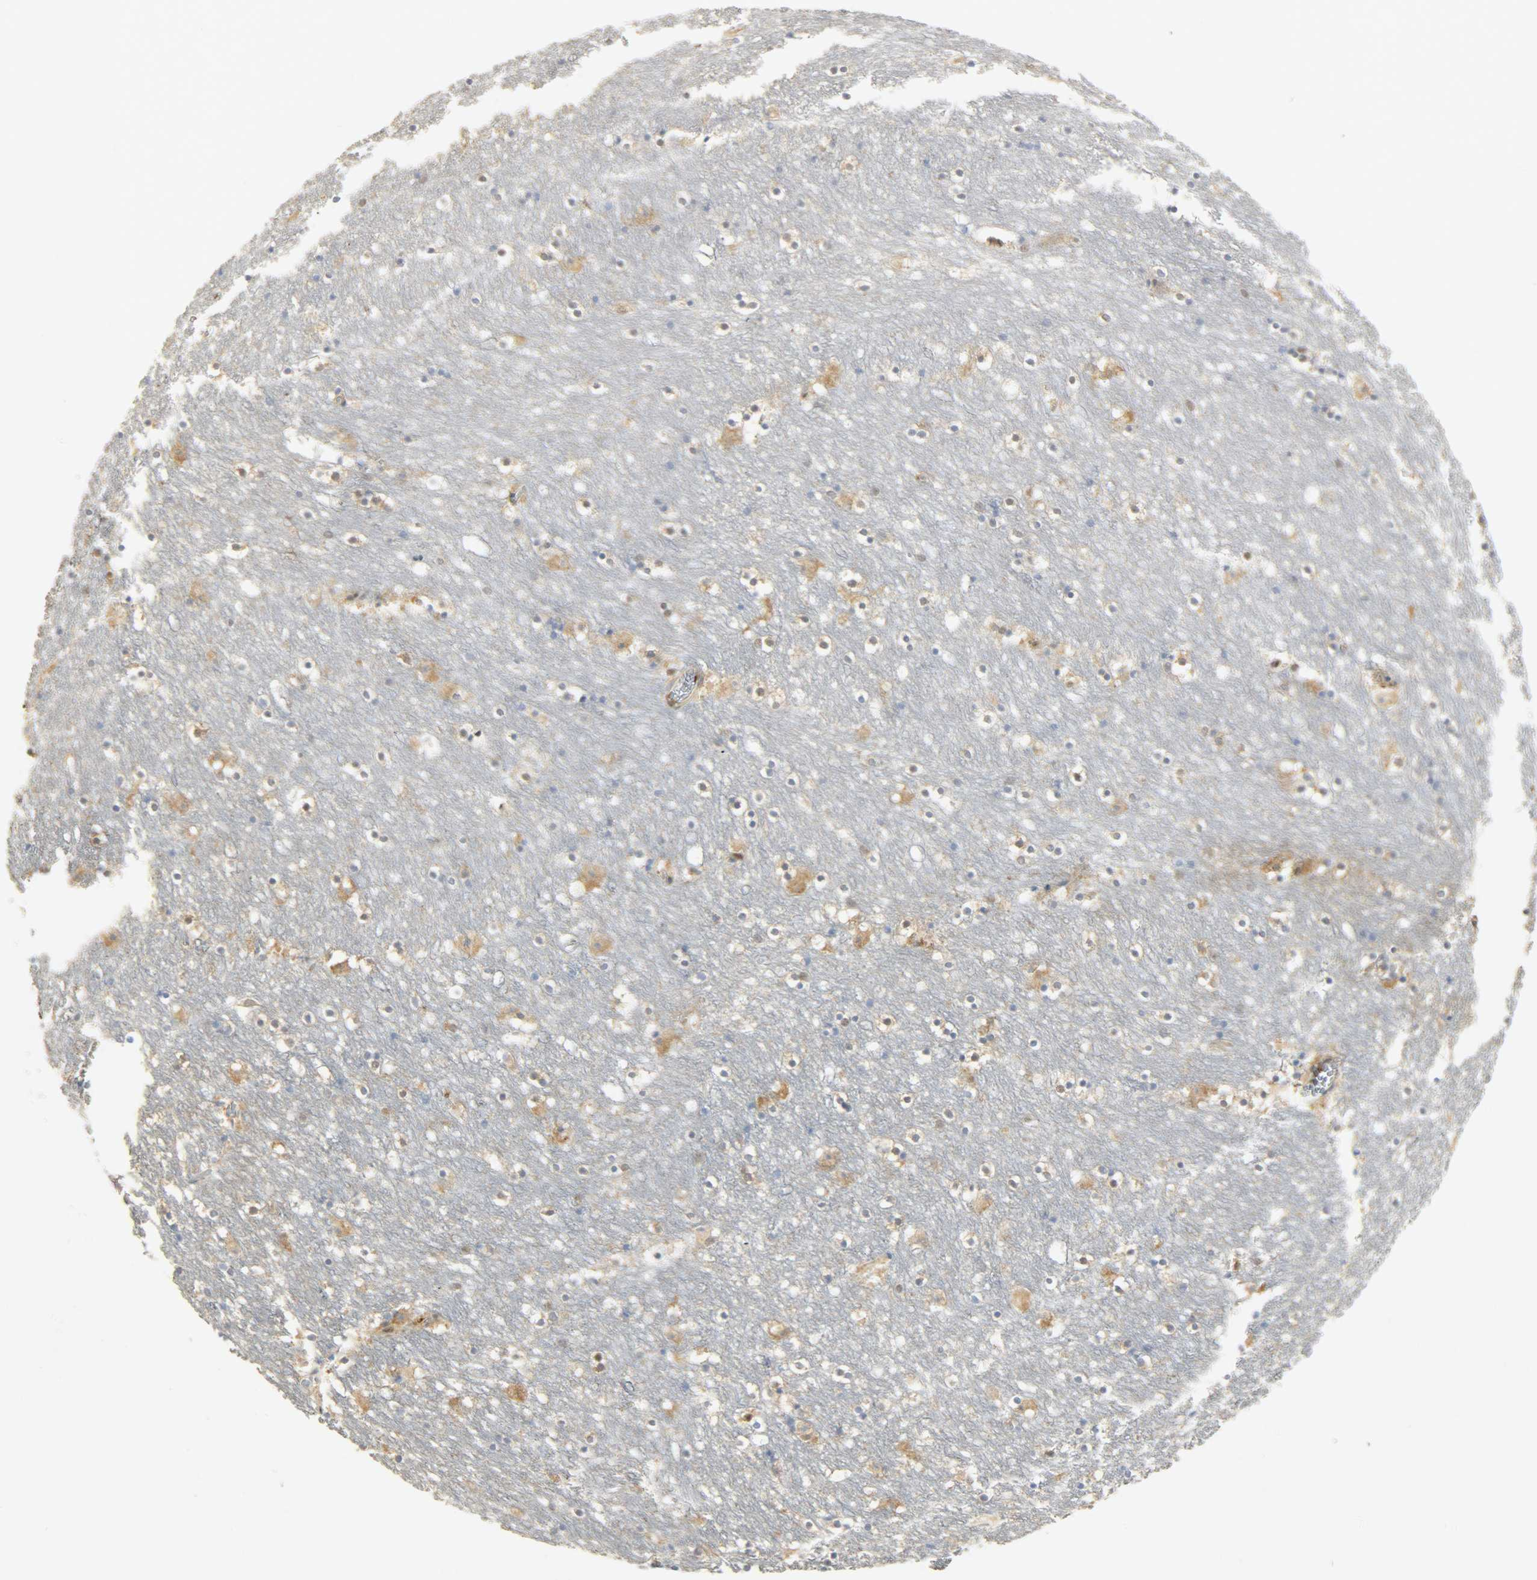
{"staining": {"intensity": "moderate", "quantity": "25%-75%", "location": "nuclear"}, "tissue": "caudate", "cell_type": "Glial cells", "image_type": "normal", "snomed": [{"axis": "morphology", "description": "Normal tissue, NOS"}, {"axis": "topography", "description": "Lateral ventricle wall"}], "caption": "Moderate nuclear protein expression is seen in about 25%-75% of glial cells in caudate. (DAB (3,3'-diaminobenzidine) IHC with brightfield microscopy, high magnification).", "gene": "NPEPL1", "patient": {"sex": "male", "age": 45}}